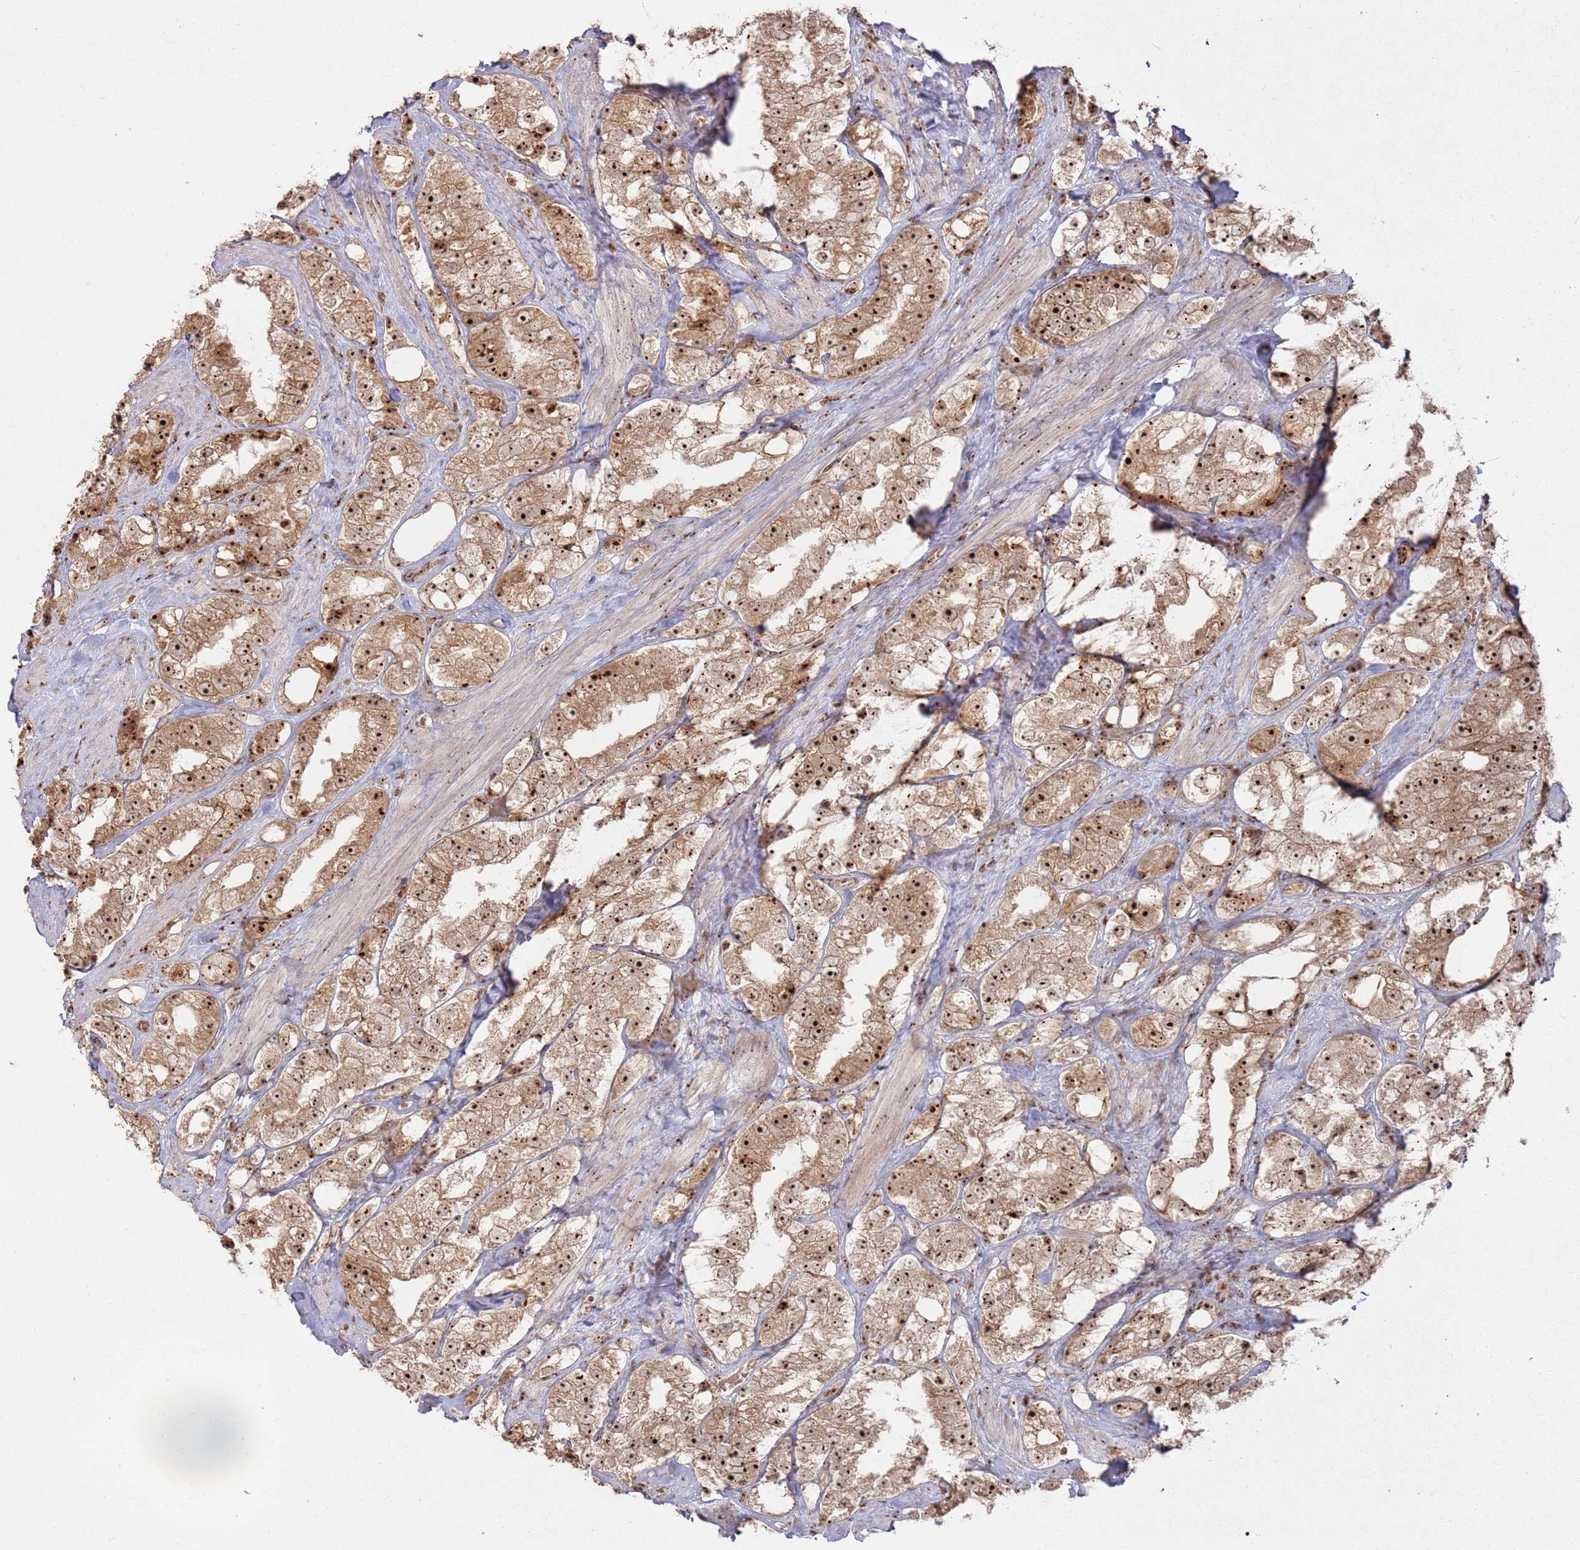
{"staining": {"intensity": "strong", "quantity": ">75%", "location": "nuclear"}, "tissue": "prostate cancer", "cell_type": "Tumor cells", "image_type": "cancer", "snomed": [{"axis": "morphology", "description": "Adenocarcinoma, NOS"}, {"axis": "topography", "description": "Prostate"}], "caption": "Tumor cells reveal high levels of strong nuclear positivity in approximately >75% of cells in prostate cancer.", "gene": "UTP11", "patient": {"sex": "male", "age": 79}}